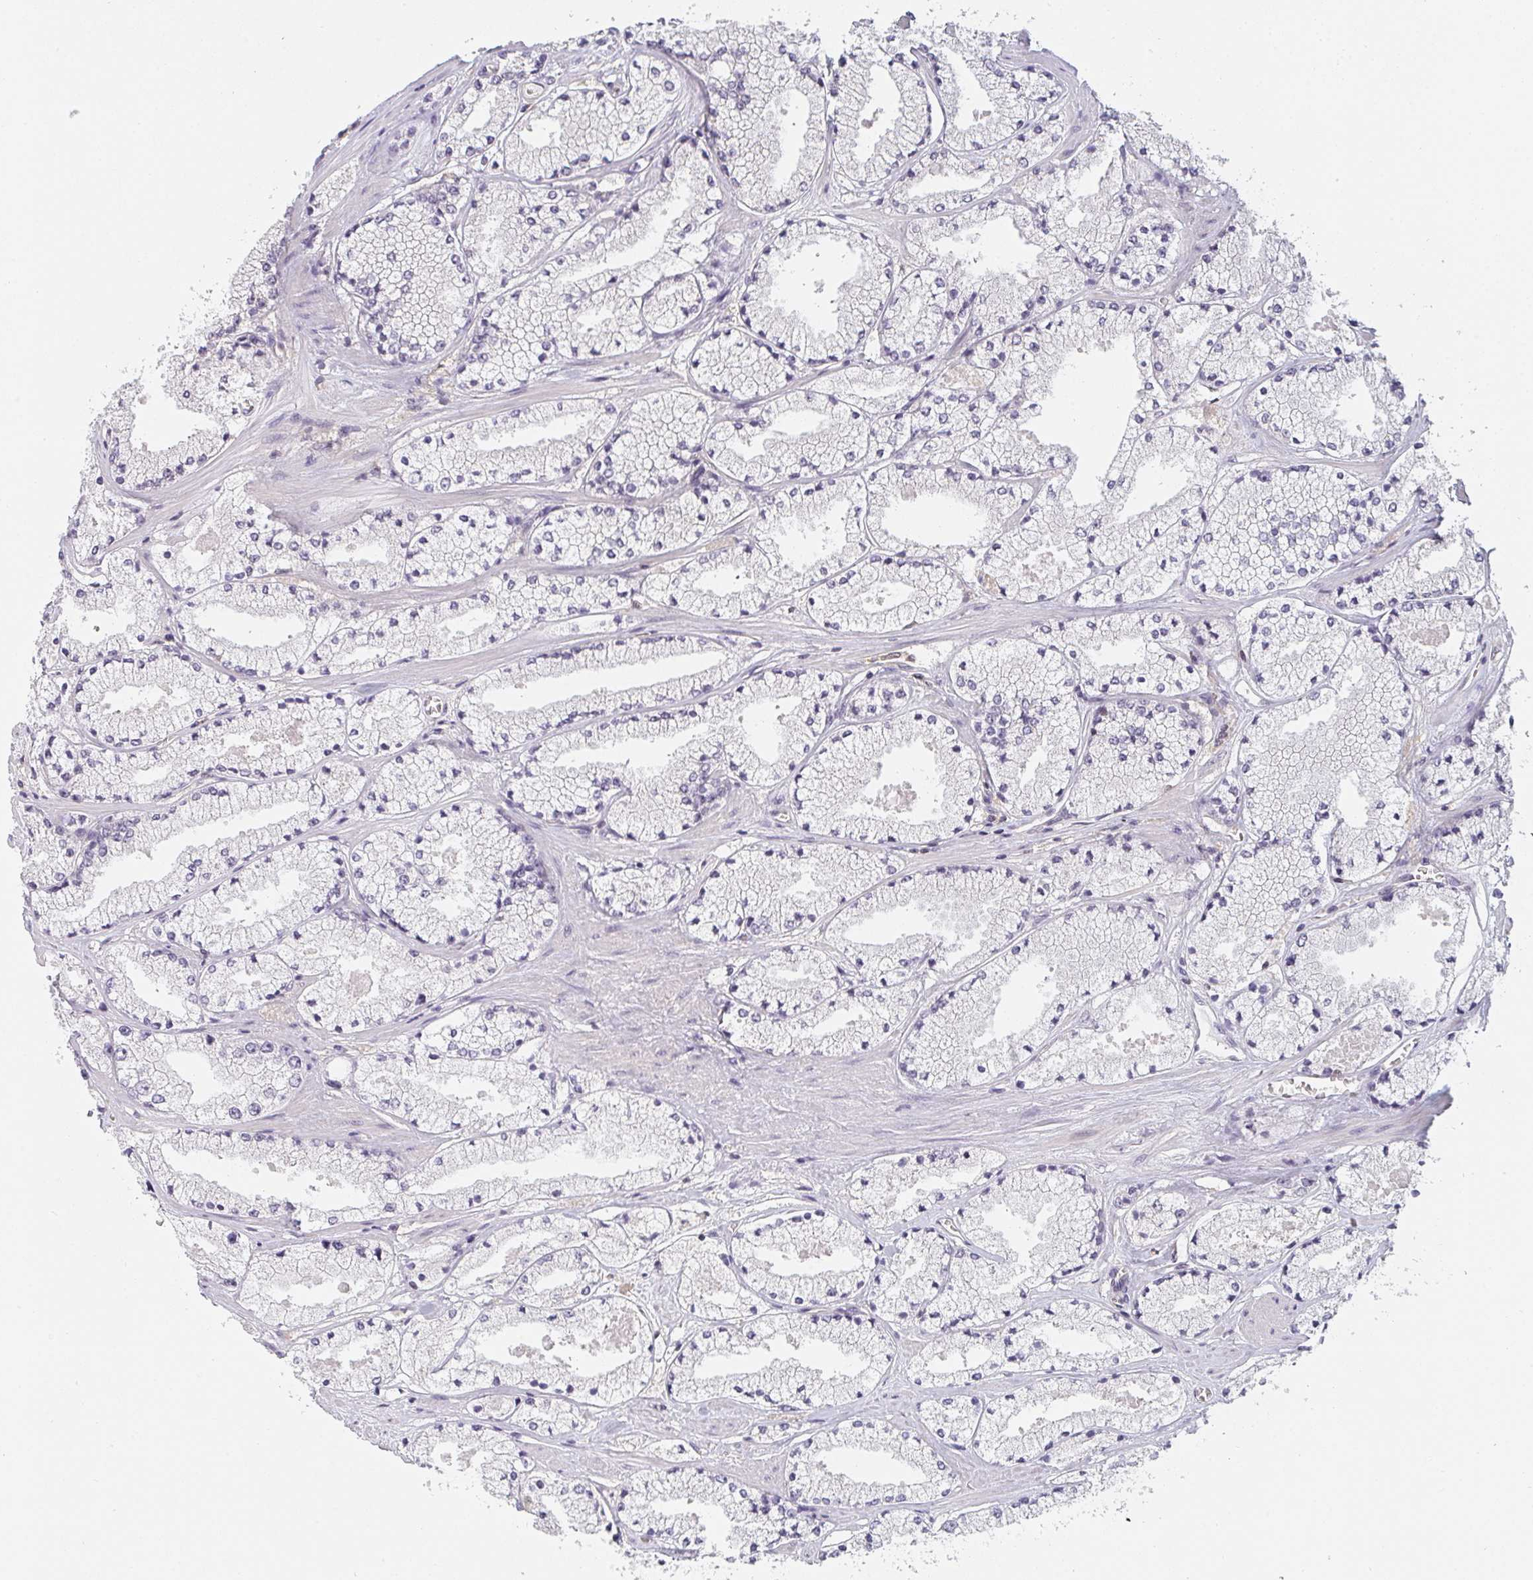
{"staining": {"intensity": "negative", "quantity": "none", "location": "none"}, "tissue": "prostate cancer", "cell_type": "Tumor cells", "image_type": "cancer", "snomed": [{"axis": "morphology", "description": "Adenocarcinoma, High grade"}, {"axis": "topography", "description": "Prostate"}], "caption": "This is an immunohistochemistry (IHC) micrograph of human high-grade adenocarcinoma (prostate). There is no staining in tumor cells.", "gene": "GSDMB", "patient": {"sex": "male", "age": 63}}